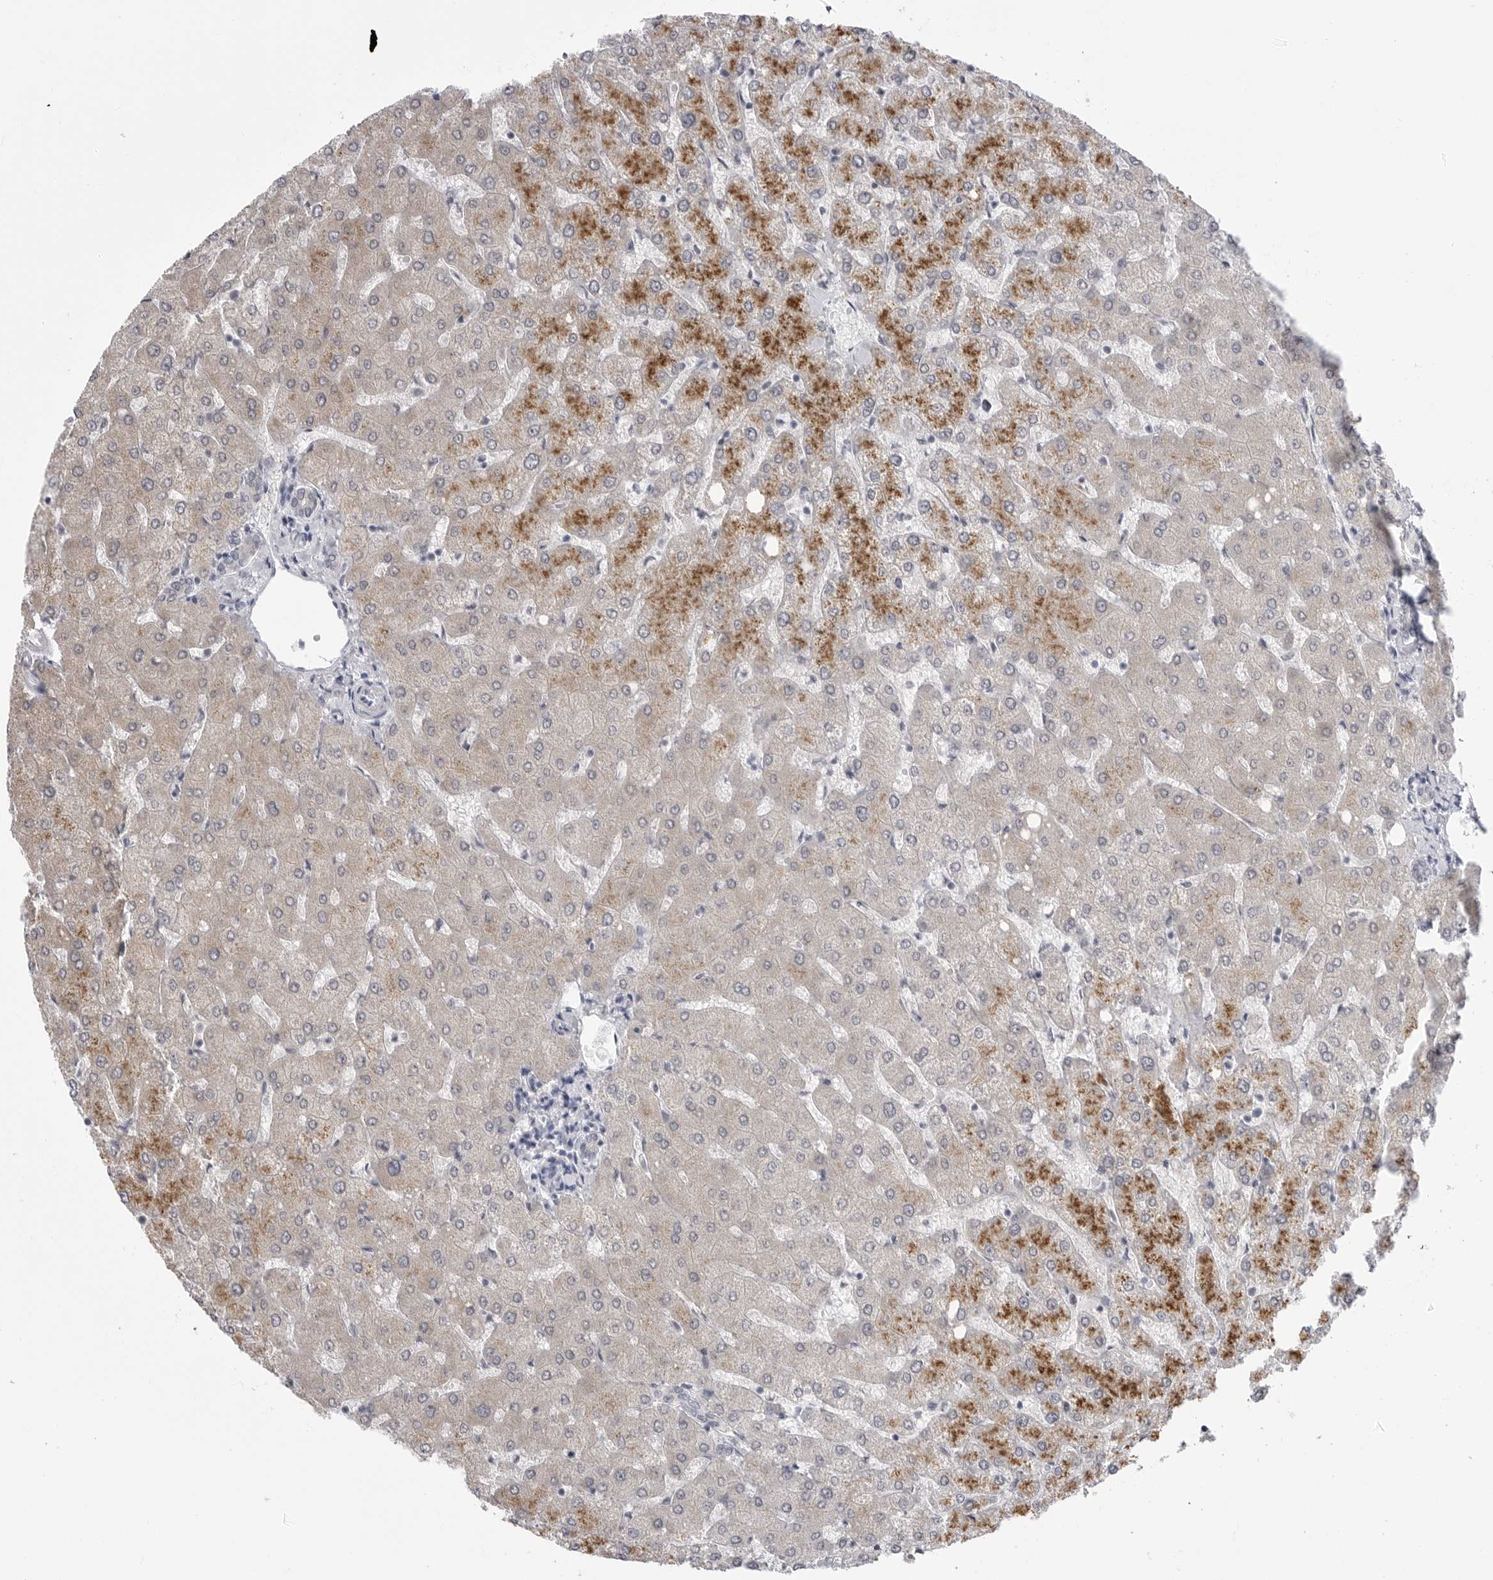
{"staining": {"intensity": "weak", "quantity": "<25%", "location": "cytoplasmic/membranous"}, "tissue": "liver", "cell_type": "Cholangiocytes", "image_type": "normal", "snomed": [{"axis": "morphology", "description": "Normal tissue, NOS"}, {"axis": "topography", "description": "Liver"}], "caption": "Cholangiocytes show no significant protein staining in benign liver. (DAB (3,3'-diaminobenzidine) immunohistochemistry (IHC) visualized using brightfield microscopy, high magnification).", "gene": "FH", "patient": {"sex": "female", "age": 54}}